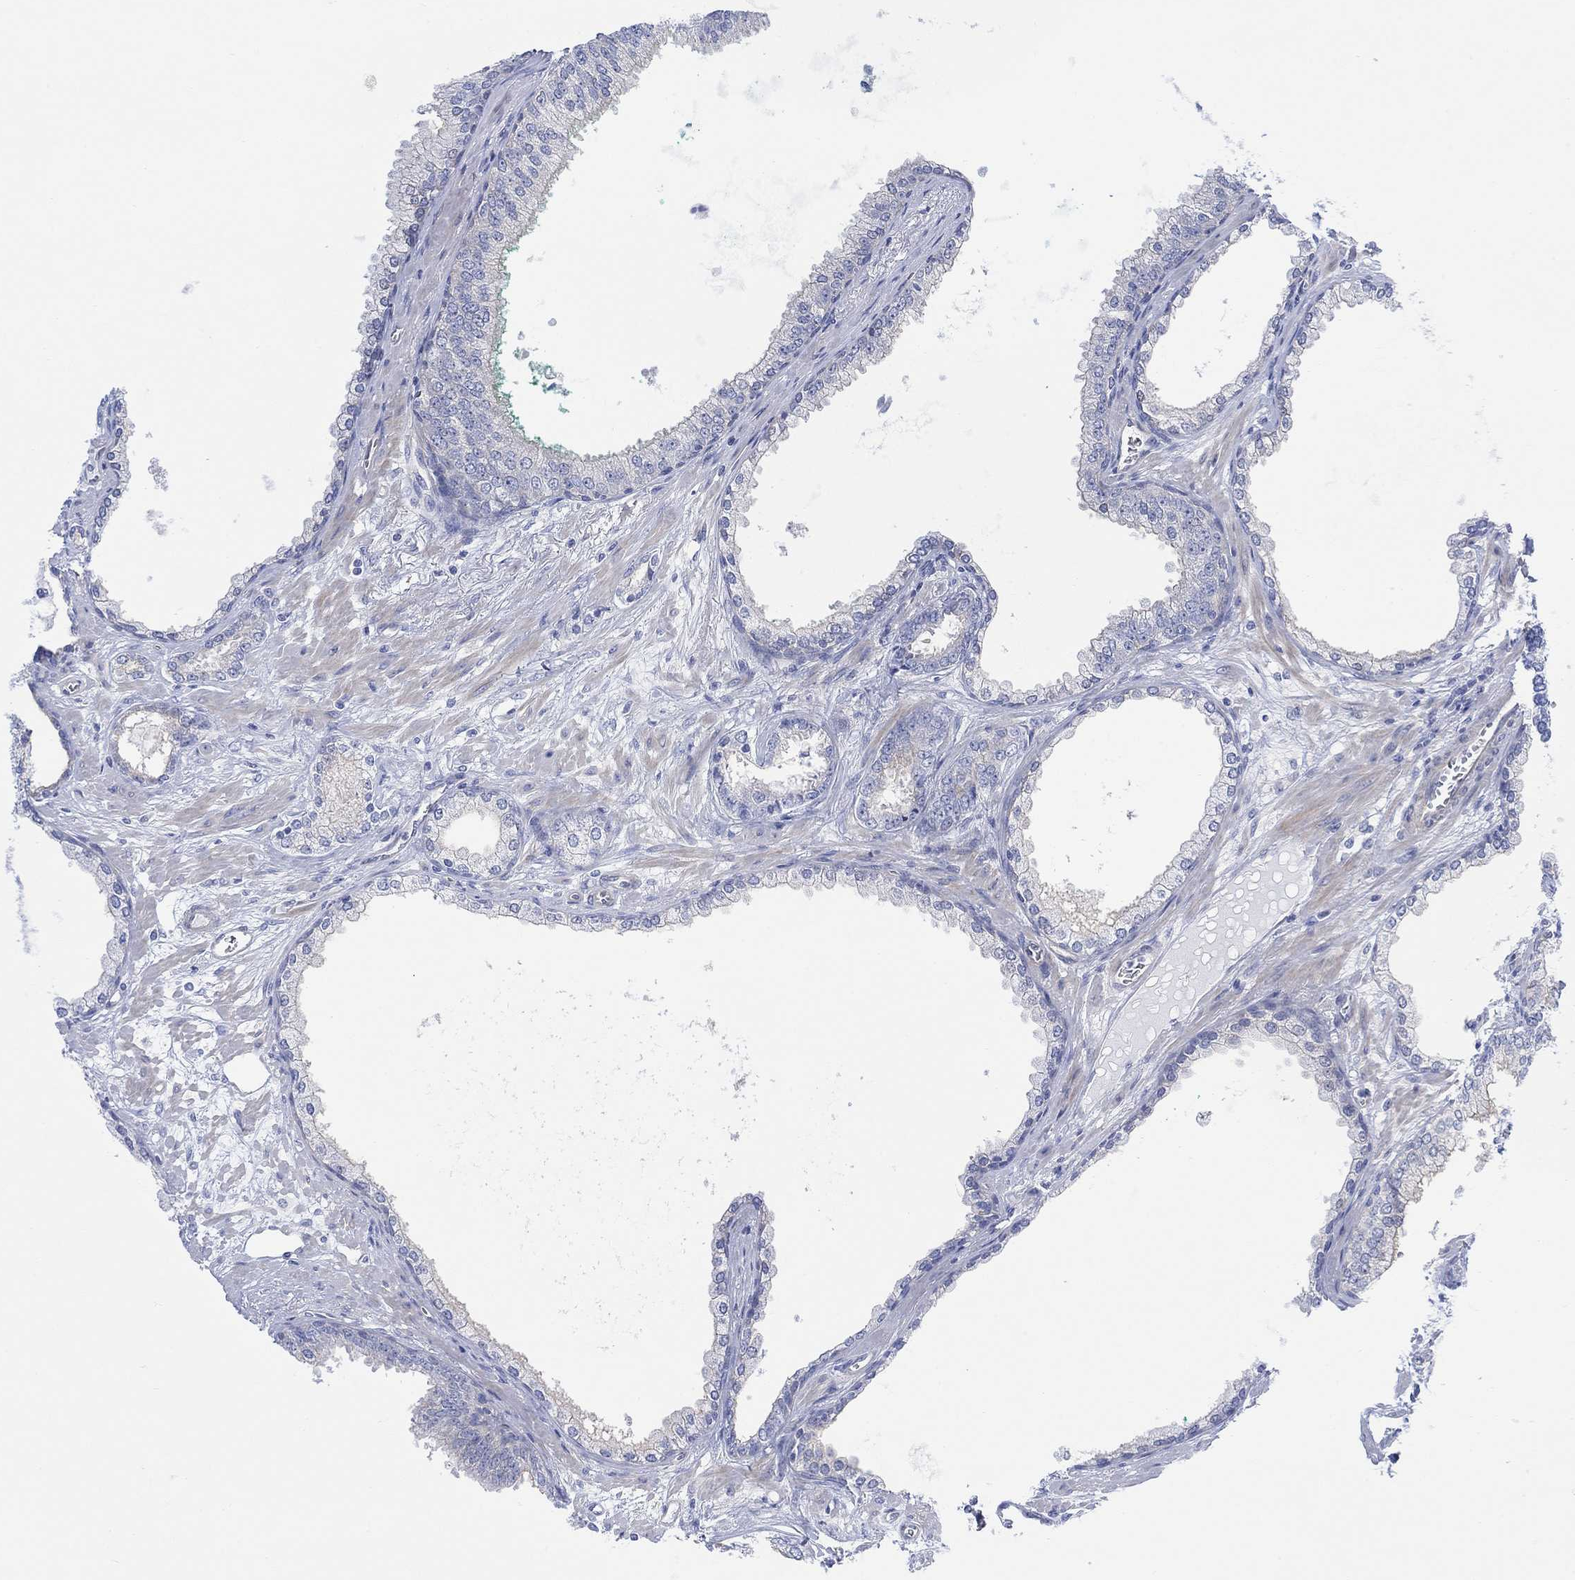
{"staining": {"intensity": "moderate", "quantity": "<25%", "location": "cytoplasmic/membranous"}, "tissue": "prostate cancer", "cell_type": "Tumor cells", "image_type": "cancer", "snomed": [{"axis": "morphology", "description": "Adenocarcinoma, NOS"}, {"axis": "topography", "description": "Prostate"}], "caption": "This is a histology image of immunohistochemistry staining of prostate cancer, which shows moderate staining in the cytoplasmic/membranous of tumor cells.", "gene": "TLDC2", "patient": {"sex": "male", "age": 67}}